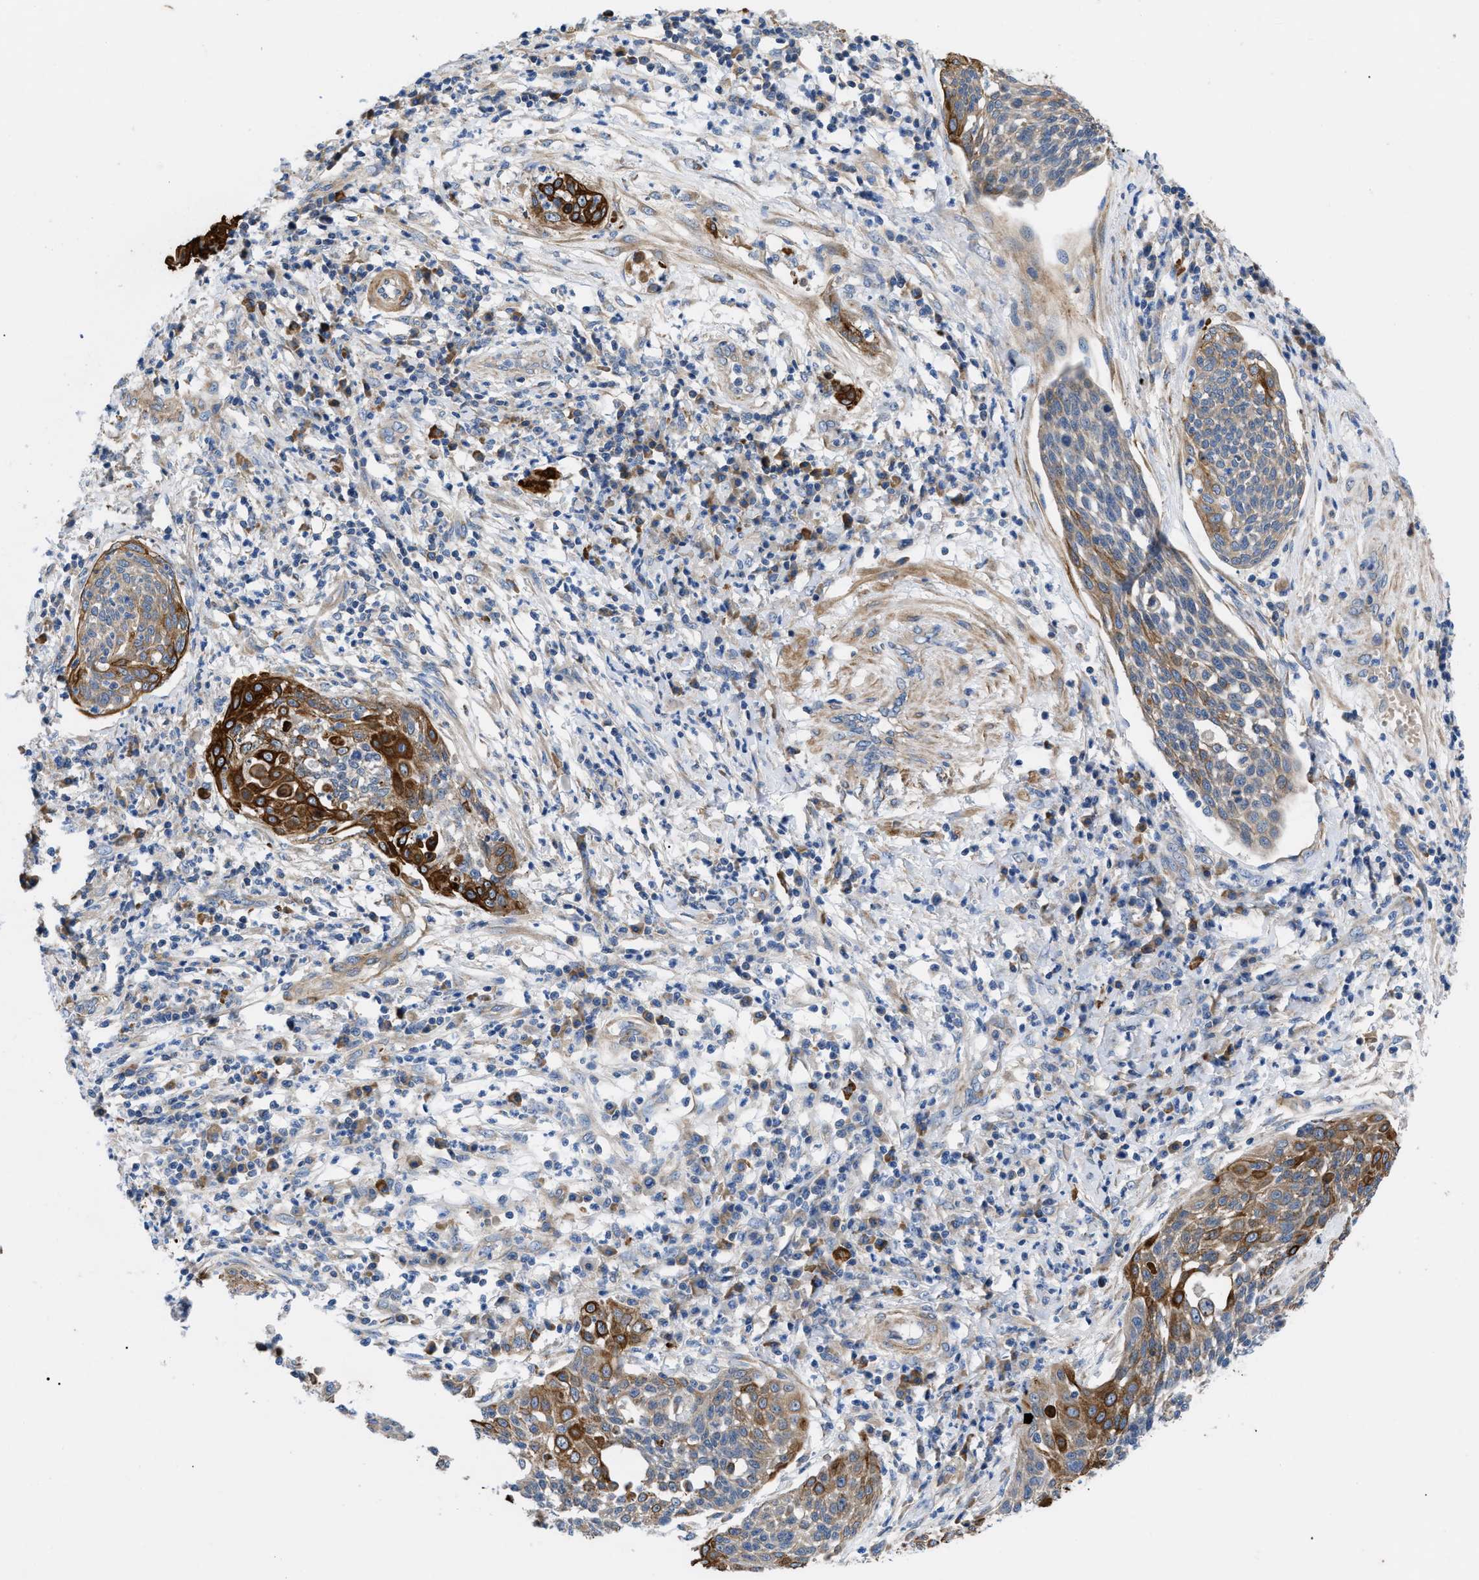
{"staining": {"intensity": "strong", "quantity": "<25%", "location": "cytoplasmic/membranous"}, "tissue": "cervical cancer", "cell_type": "Tumor cells", "image_type": "cancer", "snomed": [{"axis": "morphology", "description": "Squamous cell carcinoma, NOS"}, {"axis": "topography", "description": "Cervix"}], "caption": "The micrograph shows a brown stain indicating the presence of a protein in the cytoplasmic/membranous of tumor cells in squamous cell carcinoma (cervical).", "gene": "HSPB8", "patient": {"sex": "female", "age": 34}}